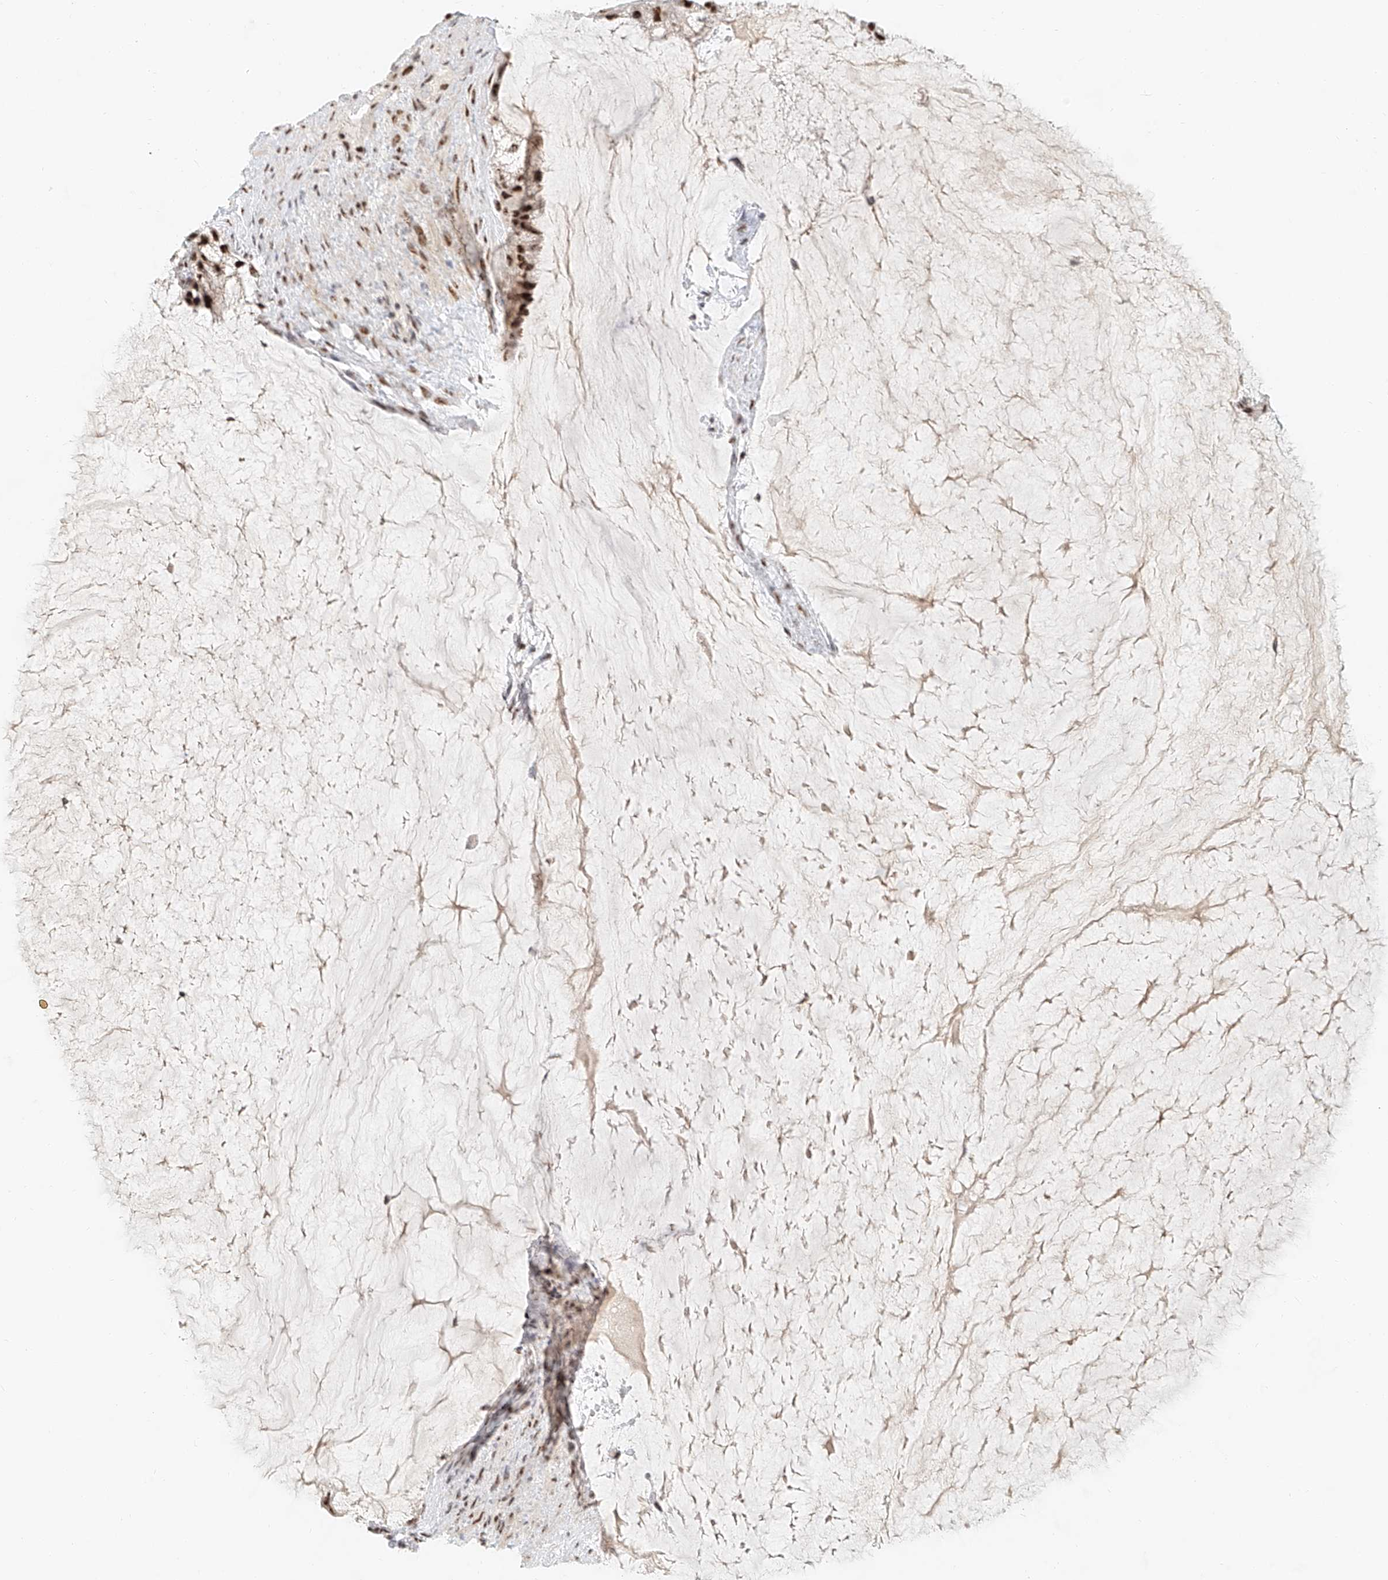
{"staining": {"intensity": "strong", "quantity": ">75%", "location": "nuclear"}, "tissue": "ovarian cancer", "cell_type": "Tumor cells", "image_type": "cancer", "snomed": [{"axis": "morphology", "description": "Cystadenocarcinoma, mucinous, NOS"}, {"axis": "topography", "description": "Ovary"}], "caption": "Mucinous cystadenocarcinoma (ovarian) stained with IHC exhibits strong nuclear staining in approximately >75% of tumor cells.", "gene": "CXorf58", "patient": {"sex": "female", "age": 37}}